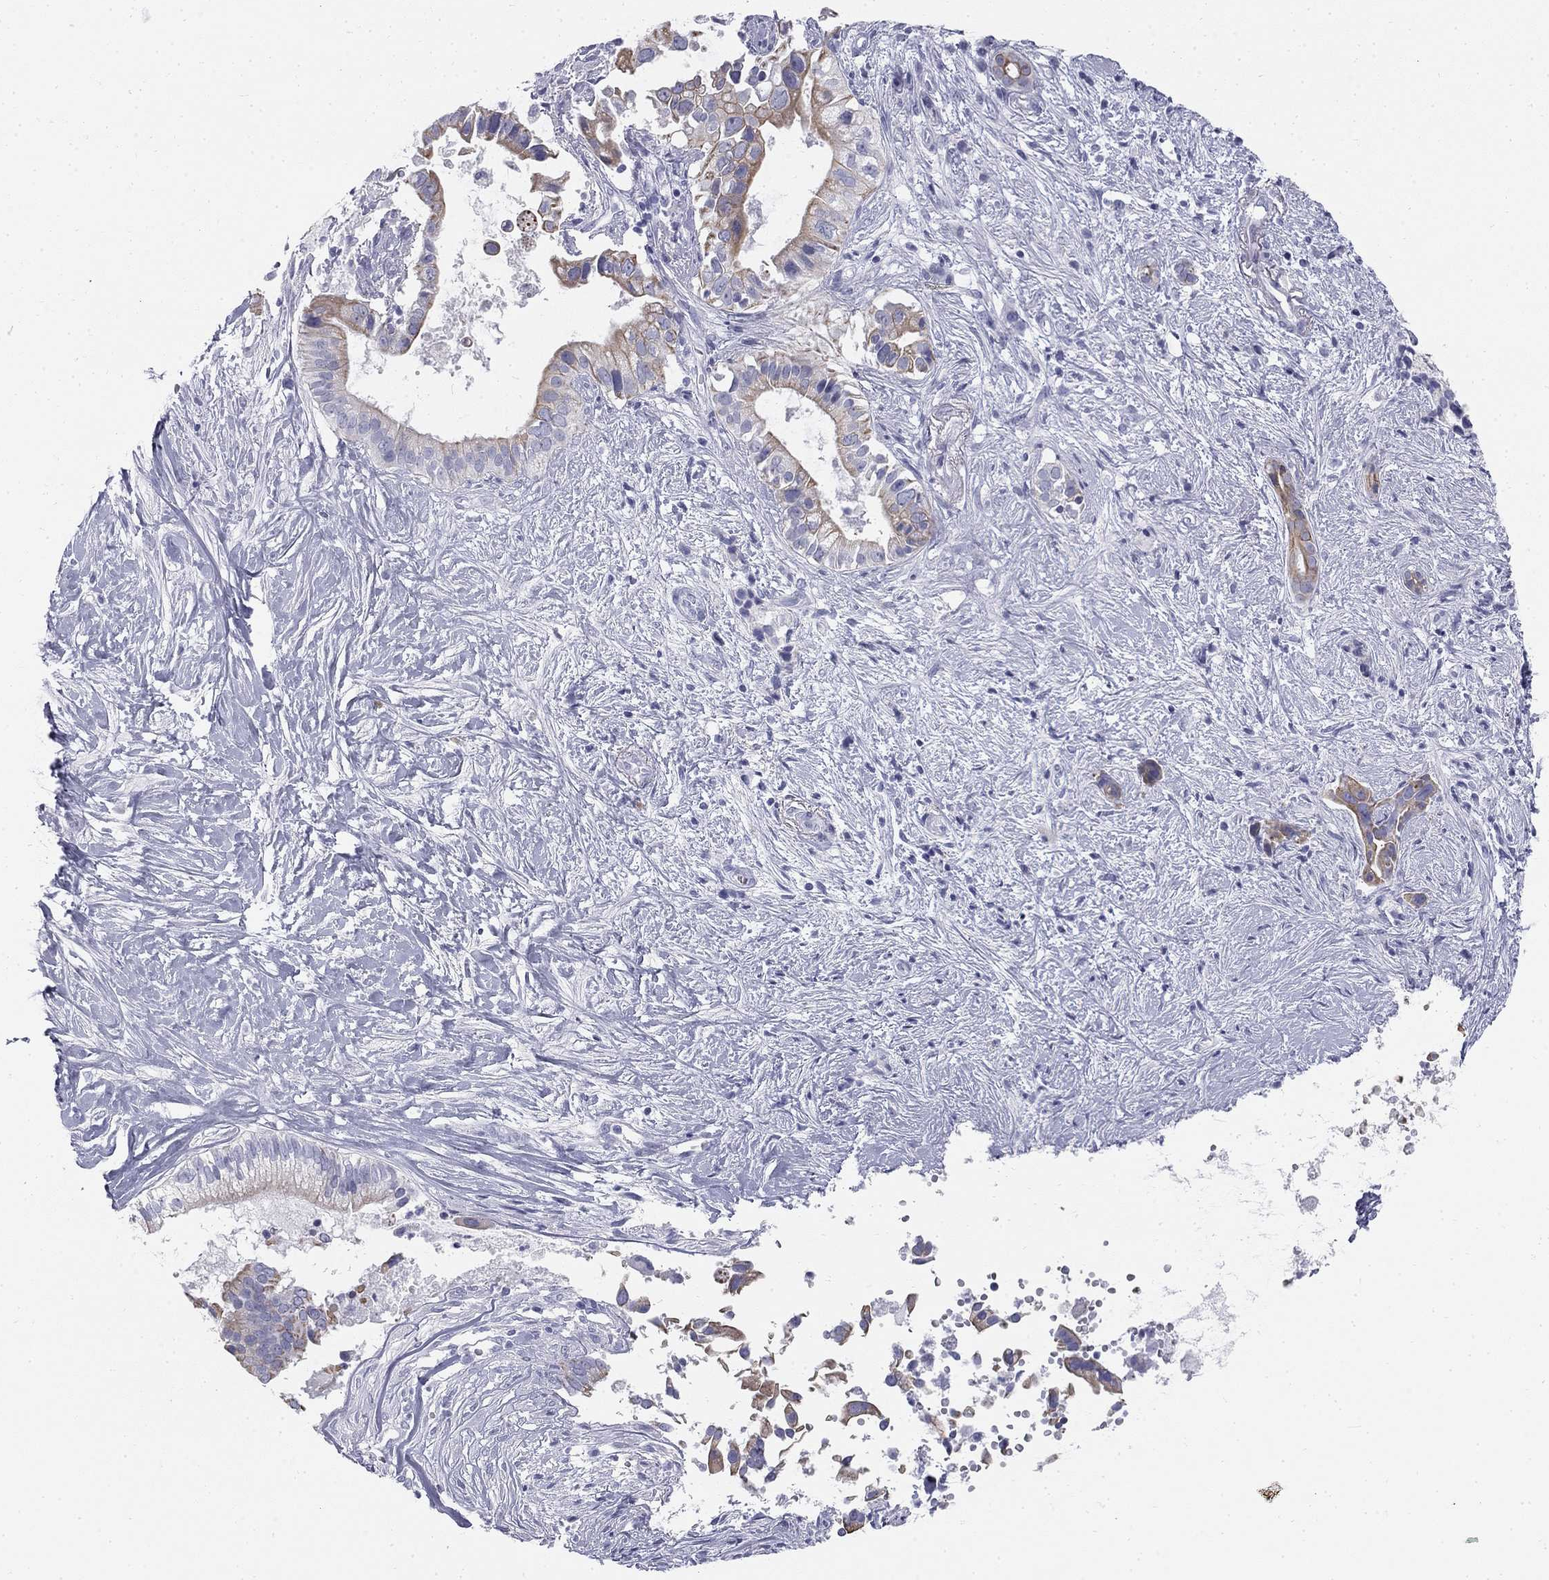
{"staining": {"intensity": "weak", "quantity": "25%-75%", "location": "cytoplasmic/membranous"}, "tissue": "pancreatic cancer", "cell_type": "Tumor cells", "image_type": "cancer", "snomed": [{"axis": "morphology", "description": "Adenocarcinoma, NOS"}, {"axis": "topography", "description": "Pancreas"}], "caption": "IHC of human pancreatic cancer exhibits low levels of weak cytoplasmic/membranous positivity in about 25%-75% of tumor cells. The staining was performed using DAB, with brown indicating positive protein expression. Nuclei are stained blue with hematoxylin.", "gene": "SULT2B1", "patient": {"sex": "male", "age": 61}}